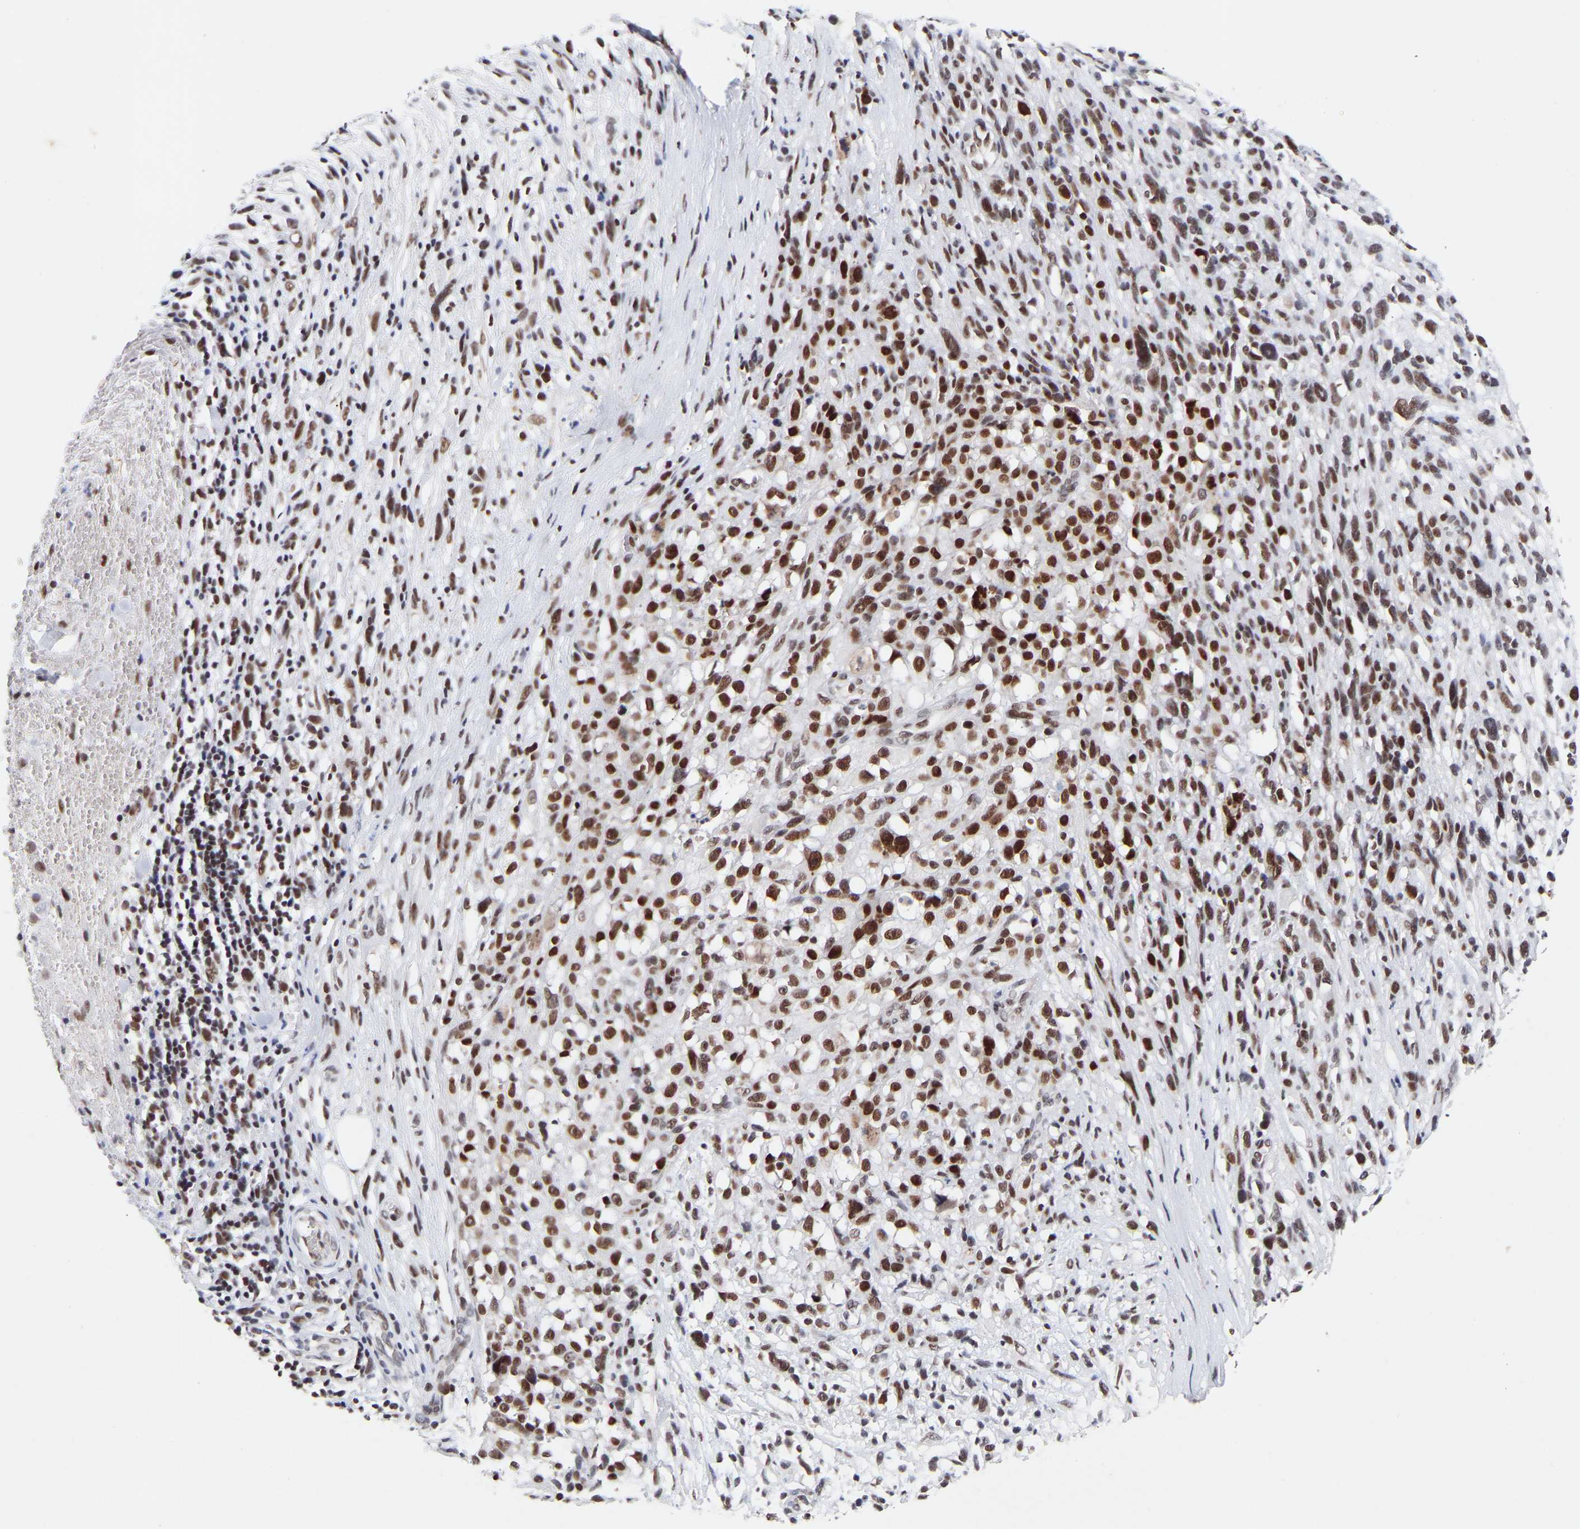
{"staining": {"intensity": "strong", "quantity": "25%-75%", "location": "nuclear"}, "tissue": "melanoma", "cell_type": "Tumor cells", "image_type": "cancer", "snomed": [{"axis": "morphology", "description": "Malignant melanoma, NOS"}, {"axis": "topography", "description": "Skin"}], "caption": "IHC micrograph of human melanoma stained for a protein (brown), which demonstrates high levels of strong nuclear expression in about 25%-75% of tumor cells.", "gene": "RBM15", "patient": {"sex": "female", "age": 55}}